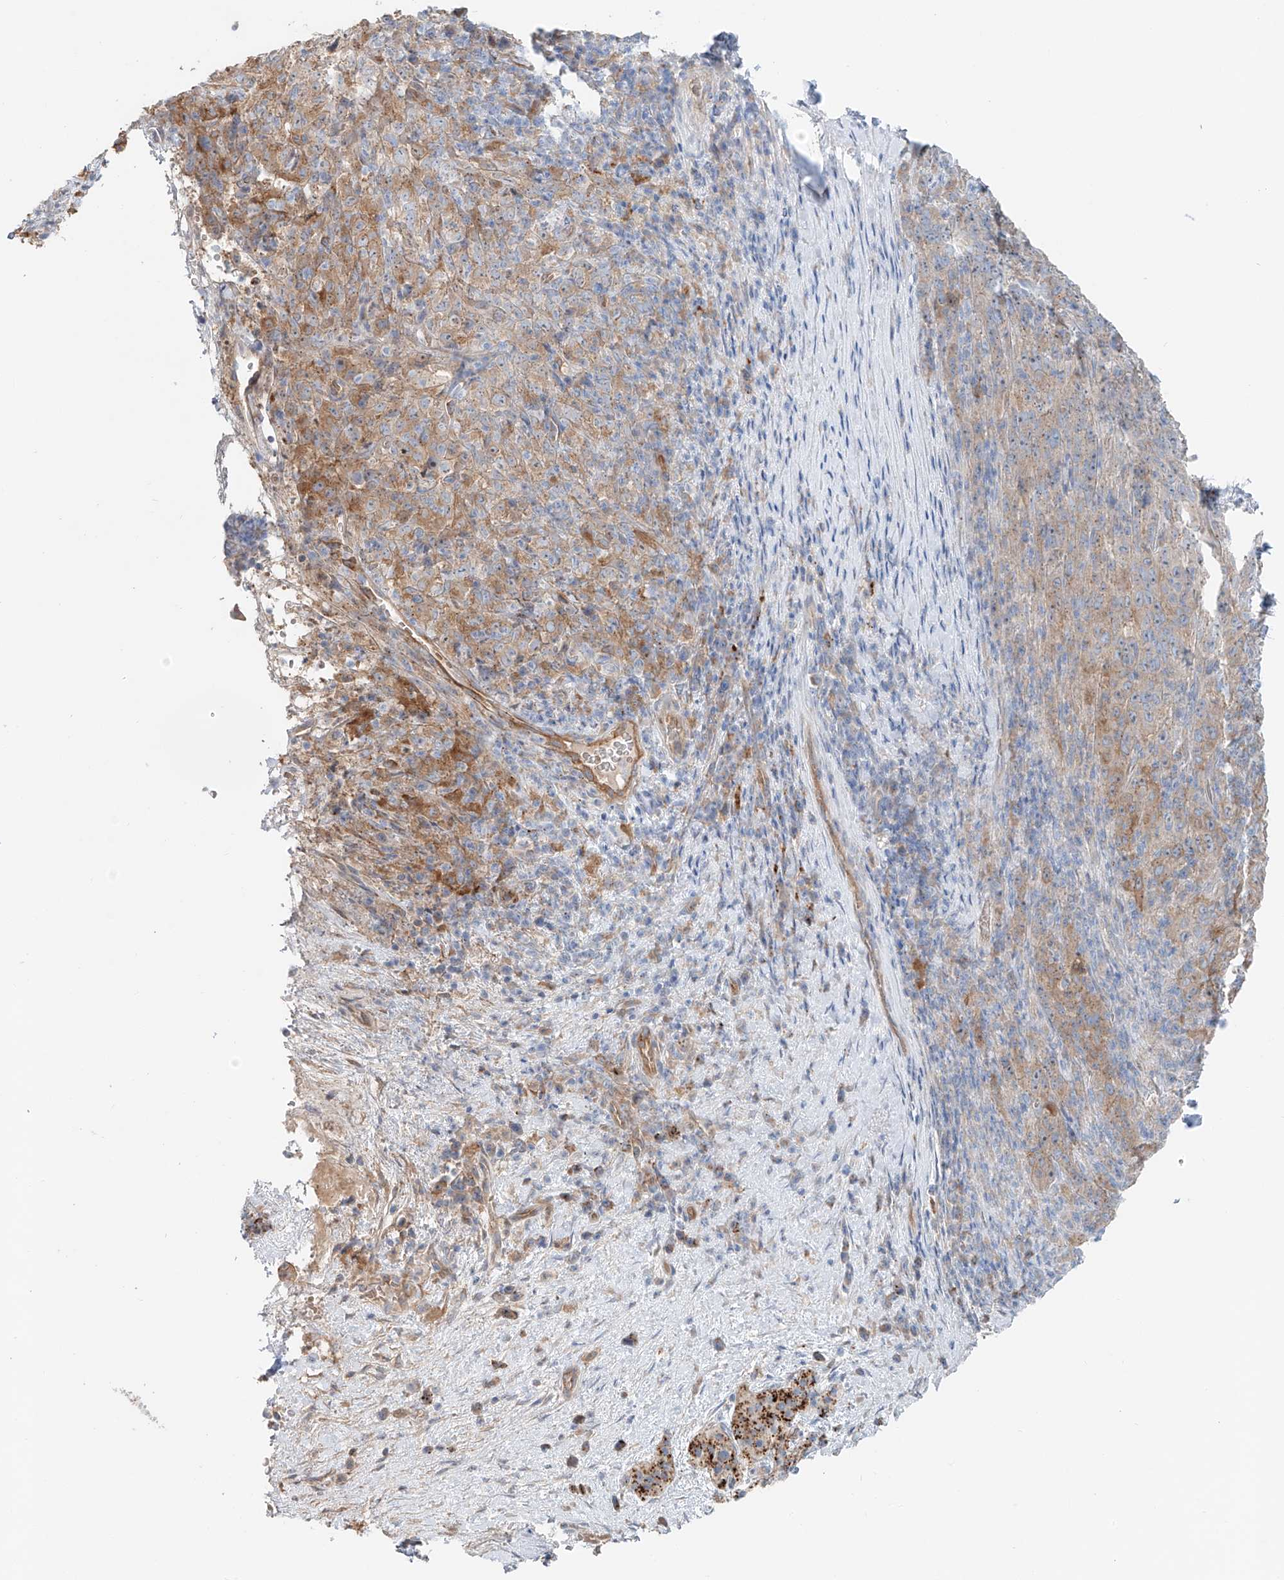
{"staining": {"intensity": "moderate", "quantity": "25%-75%", "location": "cytoplasmic/membranous"}, "tissue": "pancreatic cancer", "cell_type": "Tumor cells", "image_type": "cancer", "snomed": [{"axis": "morphology", "description": "Adenocarcinoma, NOS"}, {"axis": "topography", "description": "Pancreas"}], "caption": "The micrograph shows staining of pancreatic adenocarcinoma, revealing moderate cytoplasmic/membranous protein positivity (brown color) within tumor cells.", "gene": "TRIM47", "patient": {"sex": "male", "age": 63}}